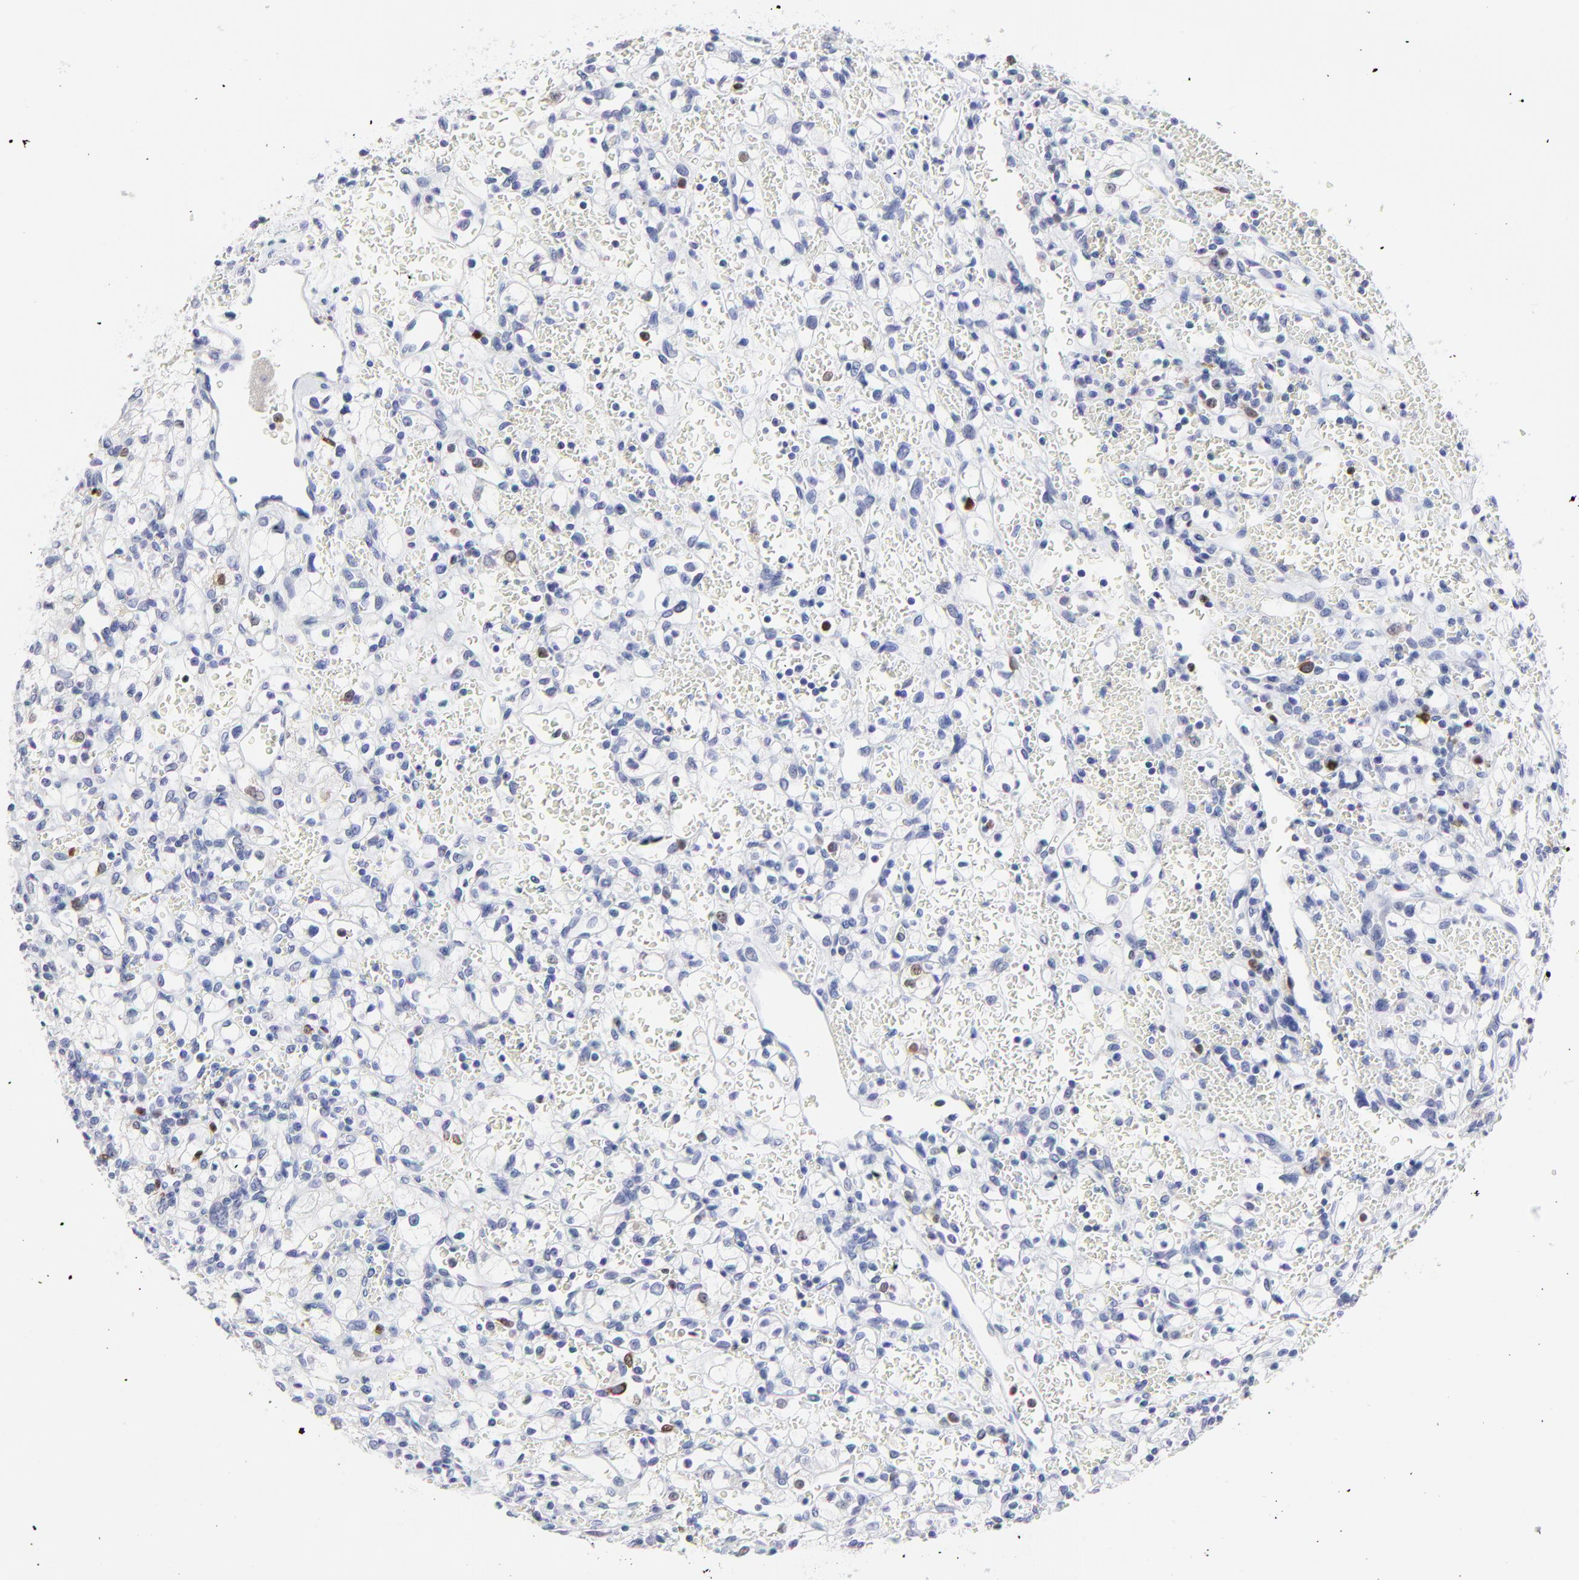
{"staining": {"intensity": "weak", "quantity": "<25%", "location": "nuclear"}, "tissue": "renal cancer", "cell_type": "Tumor cells", "image_type": "cancer", "snomed": [{"axis": "morphology", "description": "Adenocarcinoma, NOS"}, {"axis": "topography", "description": "Kidney"}], "caption": "Human adenocarcinoma (renal) stained for a protein using IHC demonstrates no expression in tumor cells.", "gene": "NCAPH", "patient": {"sex": "female", "age": 62}}